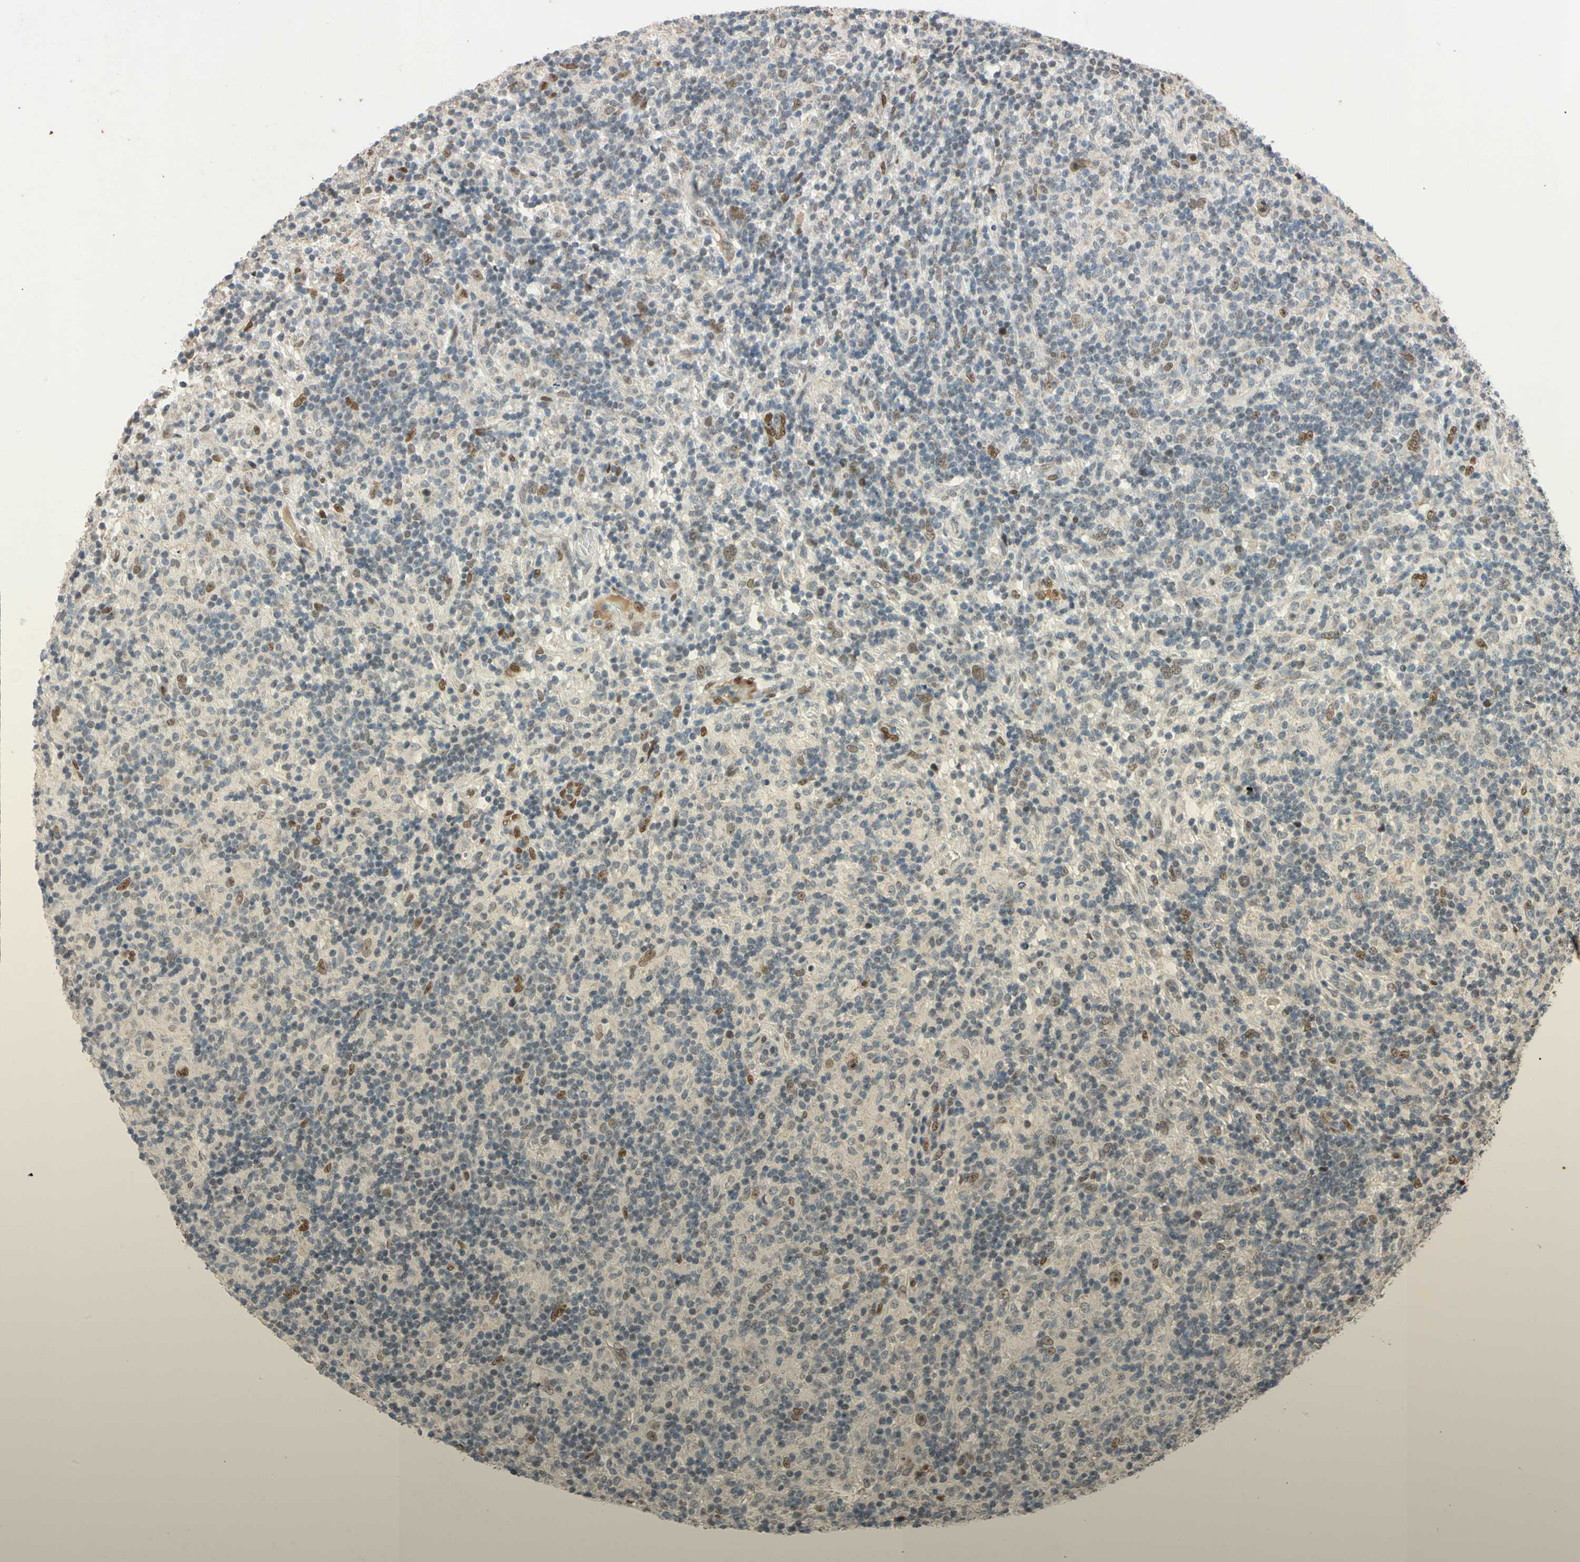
{"staining": {"intensity": "moderate", "quantity": ">75%", "location": "nuclear"}, "tissue": "lymphoma", "cell_type": "Tumor cells", "image_type": "cancer", "snomed": [{"axis": "morphology", "description": "Hodgkin's disease, NOS"}, {"axis": "topography", "description": "Lymph node"}], "caption": "Brown immunohistochemical staining in lymphoma exhibits moderate nuclear expression in approximately >75% of tumor cells.", "gene": "RIOX2", "patient": {"sex": "male", "age": 70}}